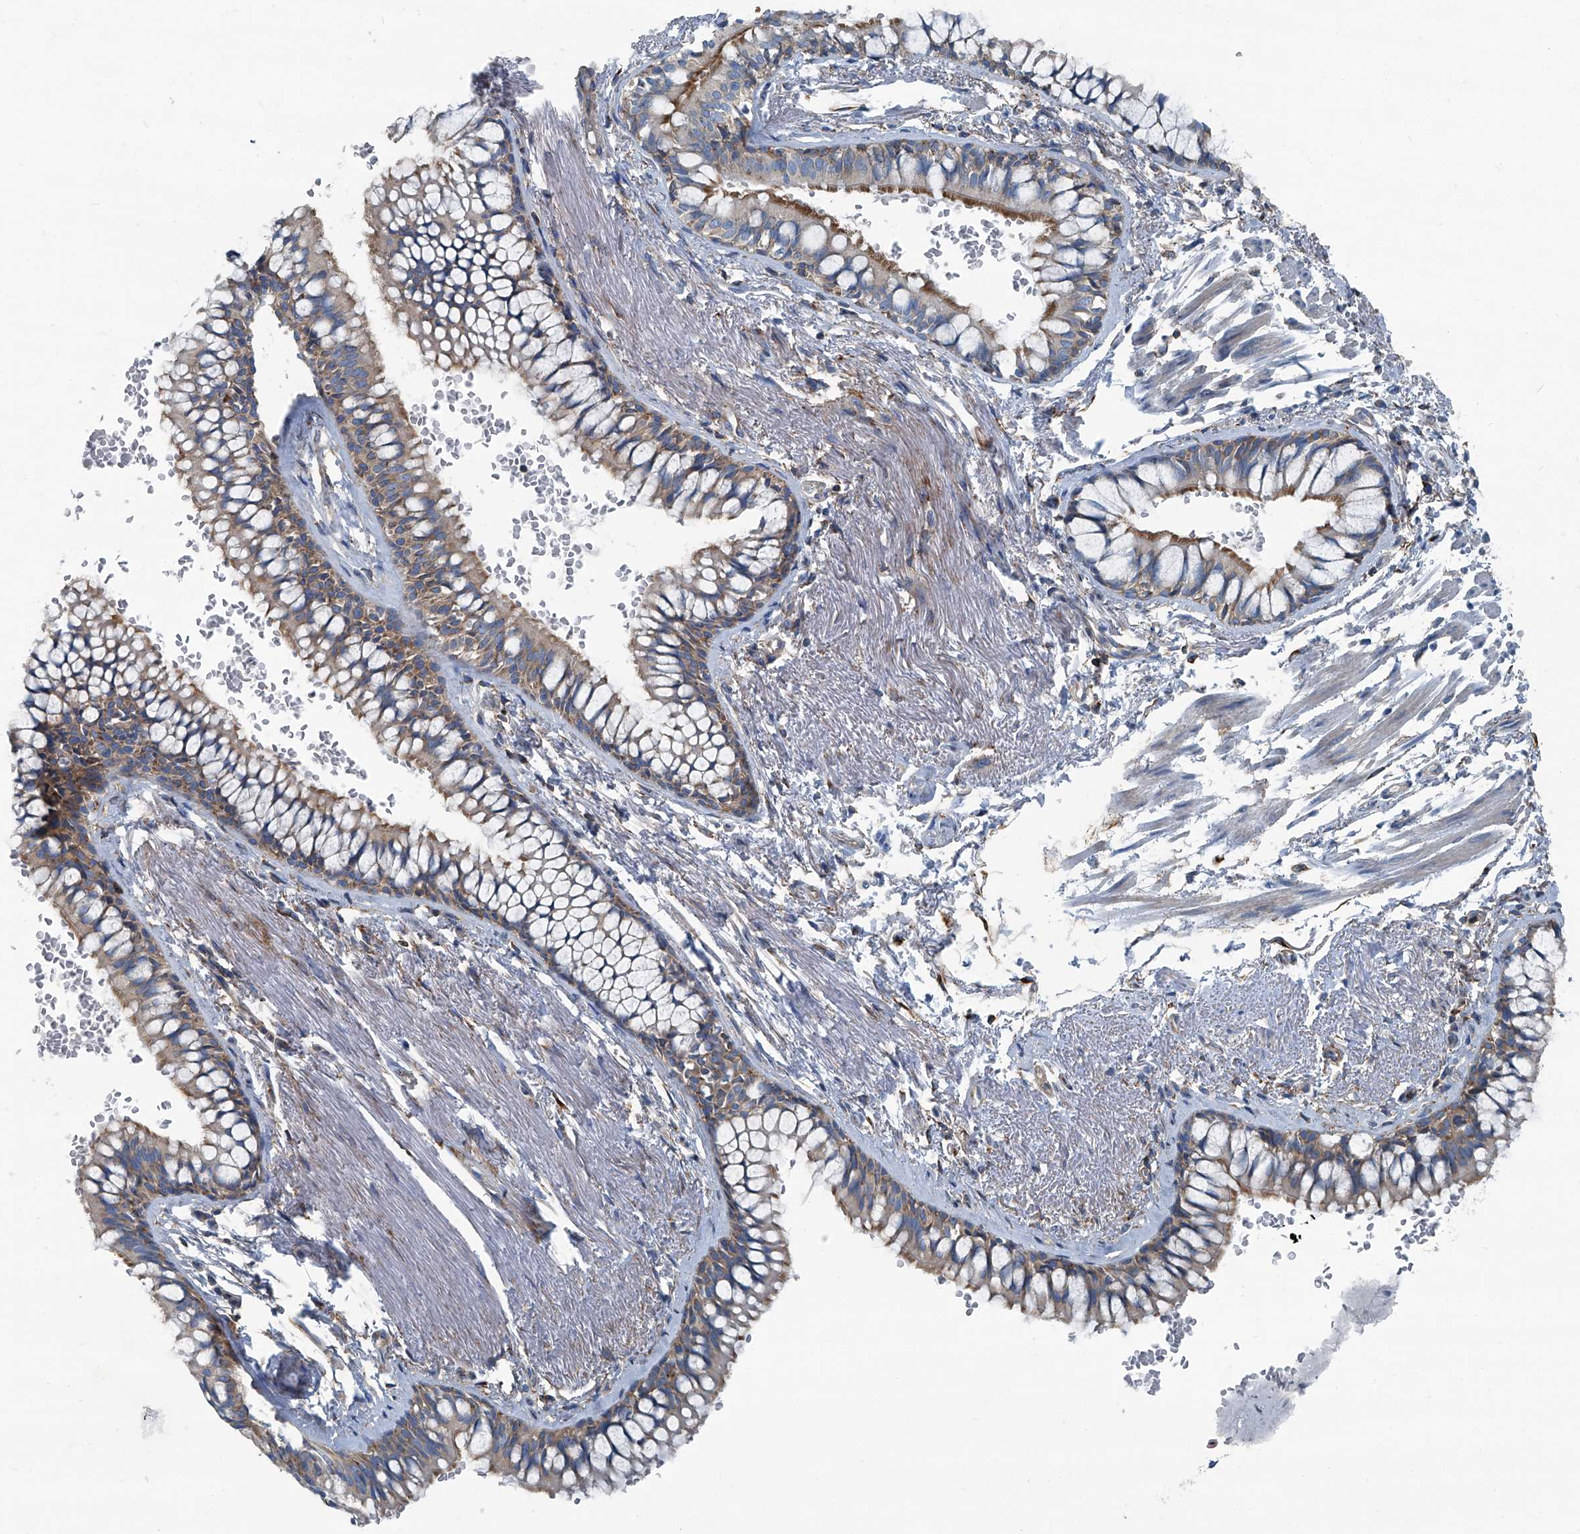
{"staining": {"intensity": "moderate", "quantity": "25%-75%", "location": "cytoplasmic/membranous"}, "tissue": "bronchus", "cell_type": "Respiratory epithelial cells", "image_type": "normal", "snomed": [{"axis": "morphology", "description": "Normal tissue, NOS"}, {"axis": "topography", "description": "Cartilage tissue"}, {"axis": "topography", "description": "Bronchus"}], "caption": "A medium amount of moderate cytoplasmic/membranous positivity is present in approximately 25%-75% of respiratory epithelial cells in normal bronchus. (DAB (3,3'-diaminobenzidine) IHC, brown staining for protein, blue staining for nuclei).", "gene": "SEPTIN7", "patient": {"sex": "female", "age": 73}}